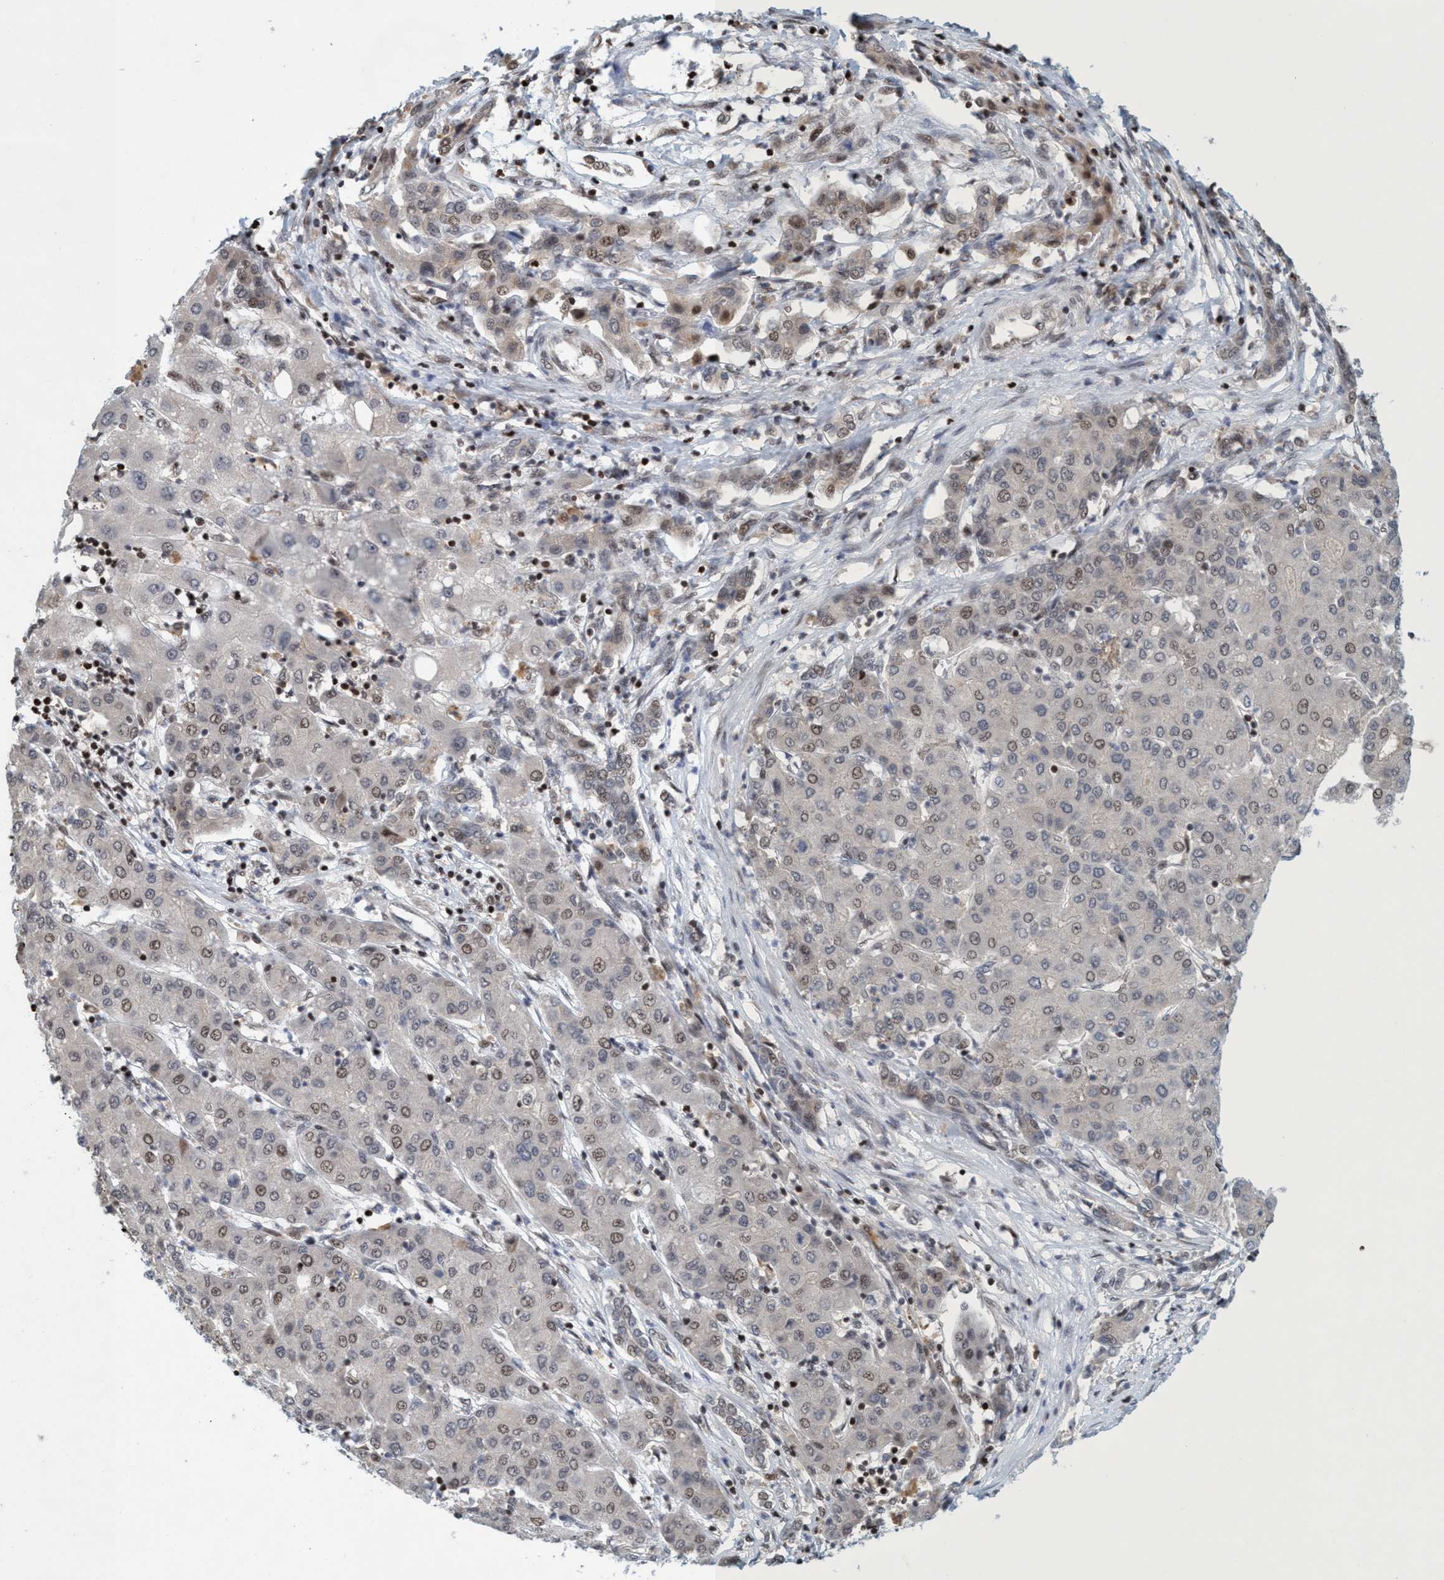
{"staining": {"intensity": "weak", "quantity": "25%-75%", "location": "nuclear"}, "tissue": "liver cancer", "cell_type": "Tumor cells", "image_type": "cancer", "snomed": [{"axis": "morphology", "description": "Carcinoma, Hepatocellular, NOS"}, {"axis": "topography", "description": "Liver"}], "caption": "Liver hepatocellular carcinoma stained with a brown dye reveals weak nuclear positive positivity in about 25%-75% of tumor cells.", "gene": "SMCR8", "patient": {"sex": "male", "age": 65}}